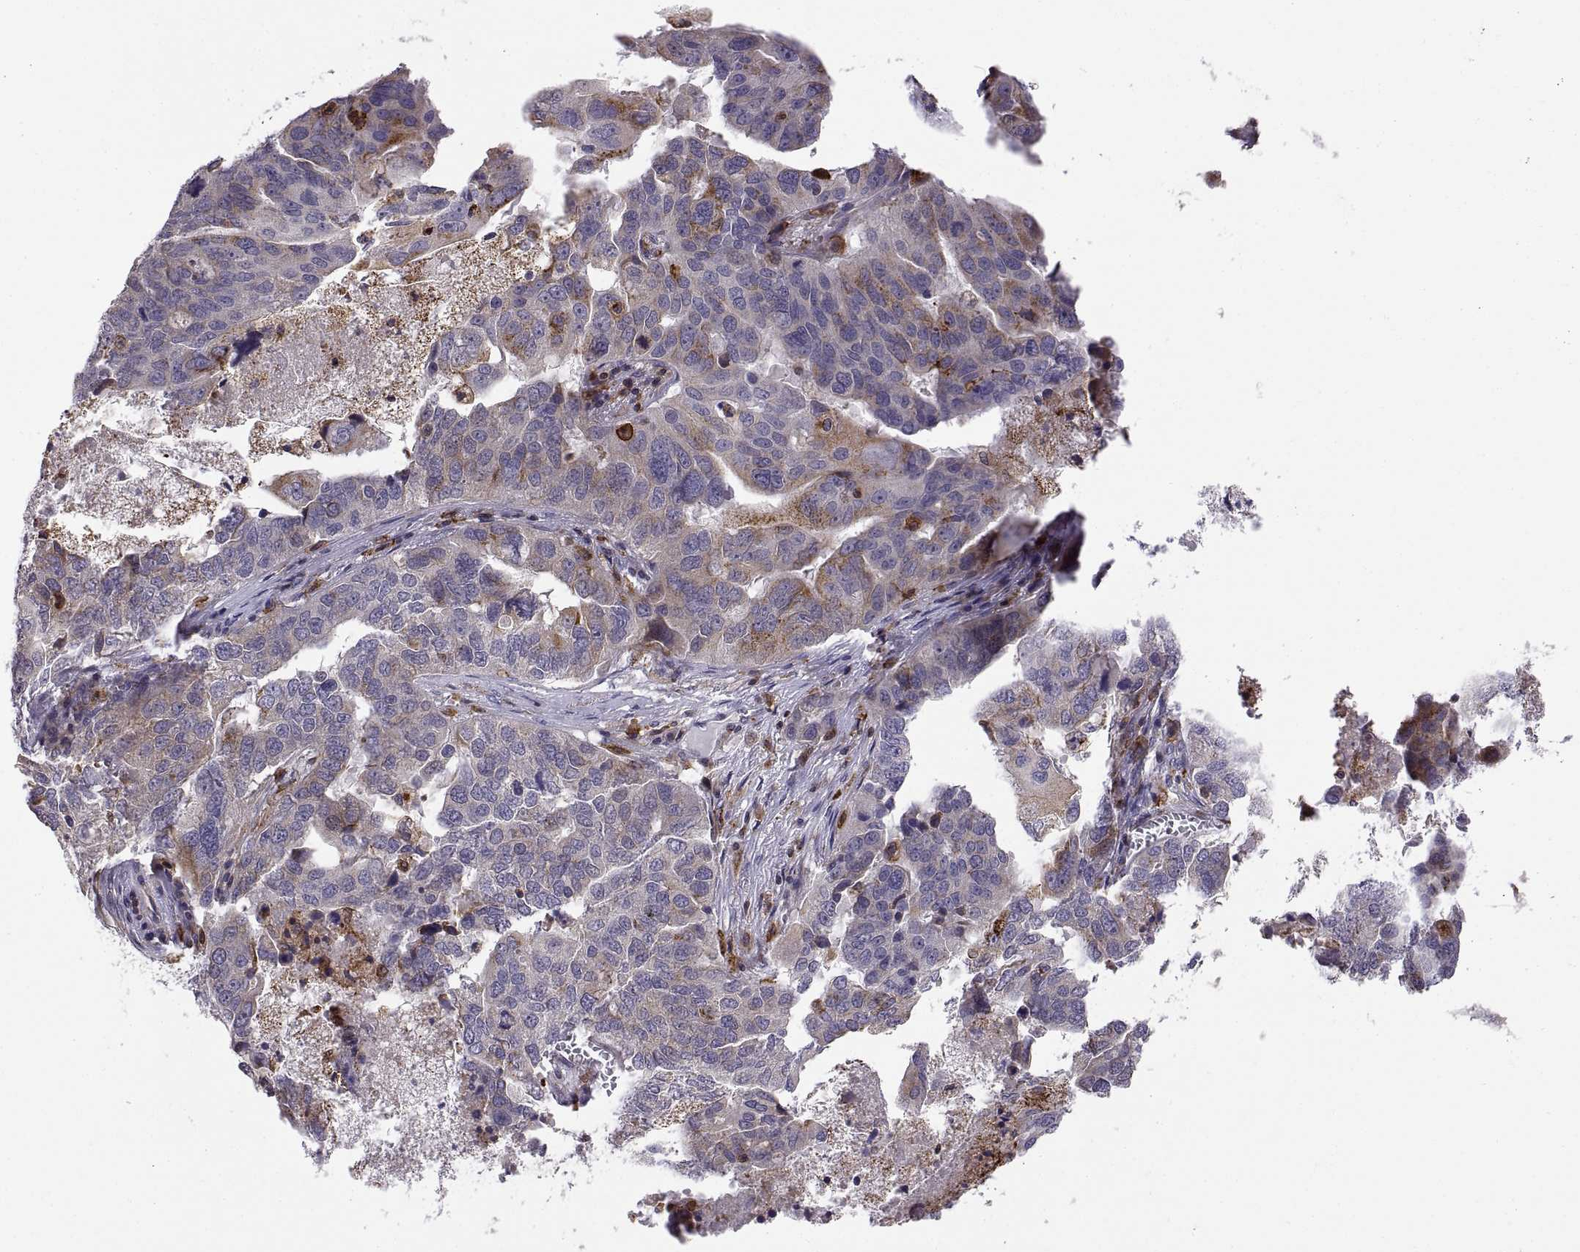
{"staining": {"intensity": "weak", "quantity": "25%-75%", "location": "cytoplasmic/membranous"}, "tissue": "ovarian cancer", "cell_type": "Tumor cells", "image_type": "cancer", "snomed": [{"axis": "morphology", "description": "Carcinoma, endometroid"}, {"axis": "topography", "description": "Soft tissue"}, {"axis": "topography", "description": "Ovary"}], "caption": "An IHC photomicrograph of tumor tissue is shown. Protein staining in brown labels weak cytoplasmic/membranous positivity in ovarian cancer within tumor cells.", "gene": "ACAP1", "patient": {"sex": "female", "age": 52}}